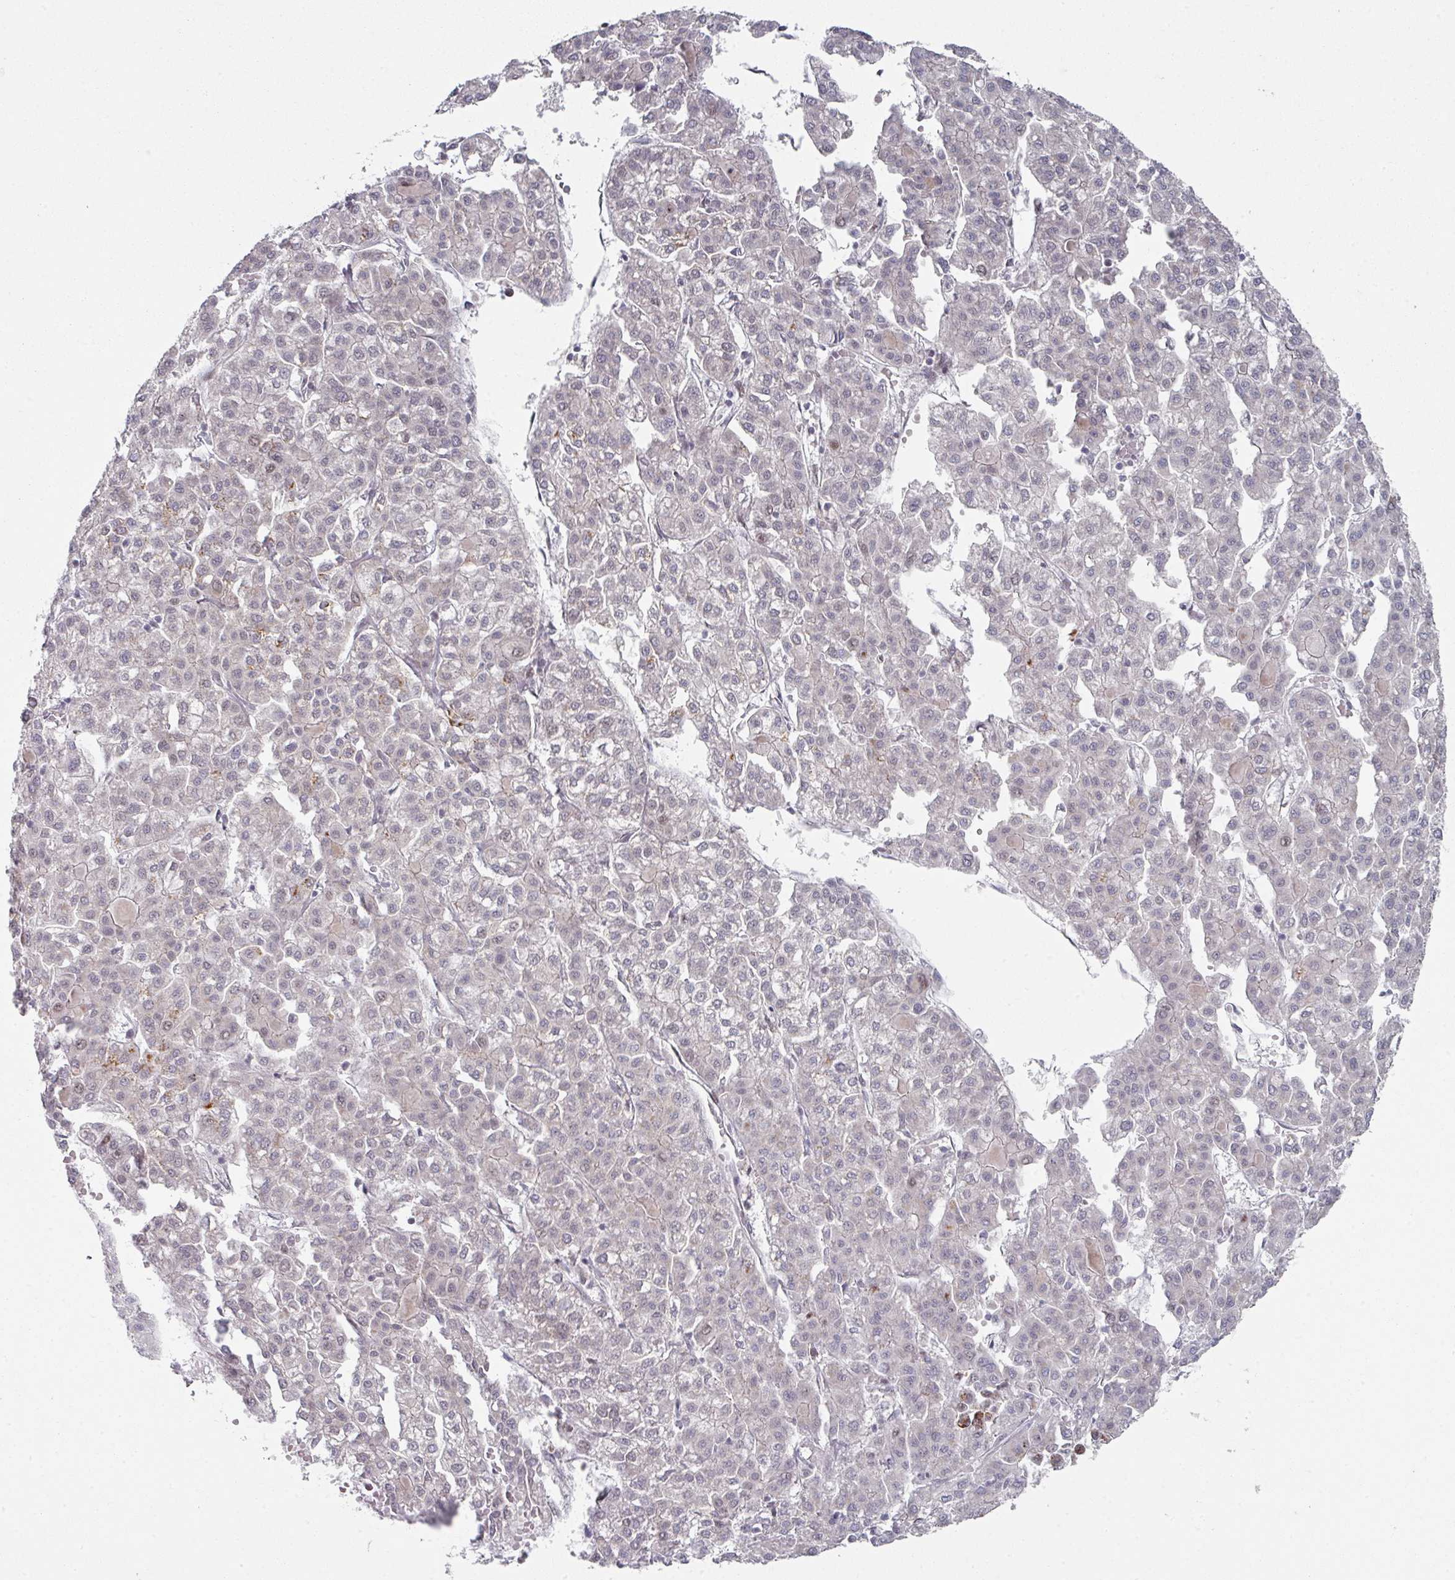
{"staining": {"intensity": "negative", "quantity": "none", "location": "none"}, "tissue": "liver cancer", "cell_type": "Tumor cells", "image_type": "cancer", "snomed": [{"axis": "morphology", "description": "Carcinoma, Hepatocellular, NOS"}, {"axis": "topography", "description": "Liver"}], "caption": "A histopathology image of human liver cancer is negative for staining in tumor cells.", "gene": "TMCC1", "patient": {"sex": "female", "age": 43}}